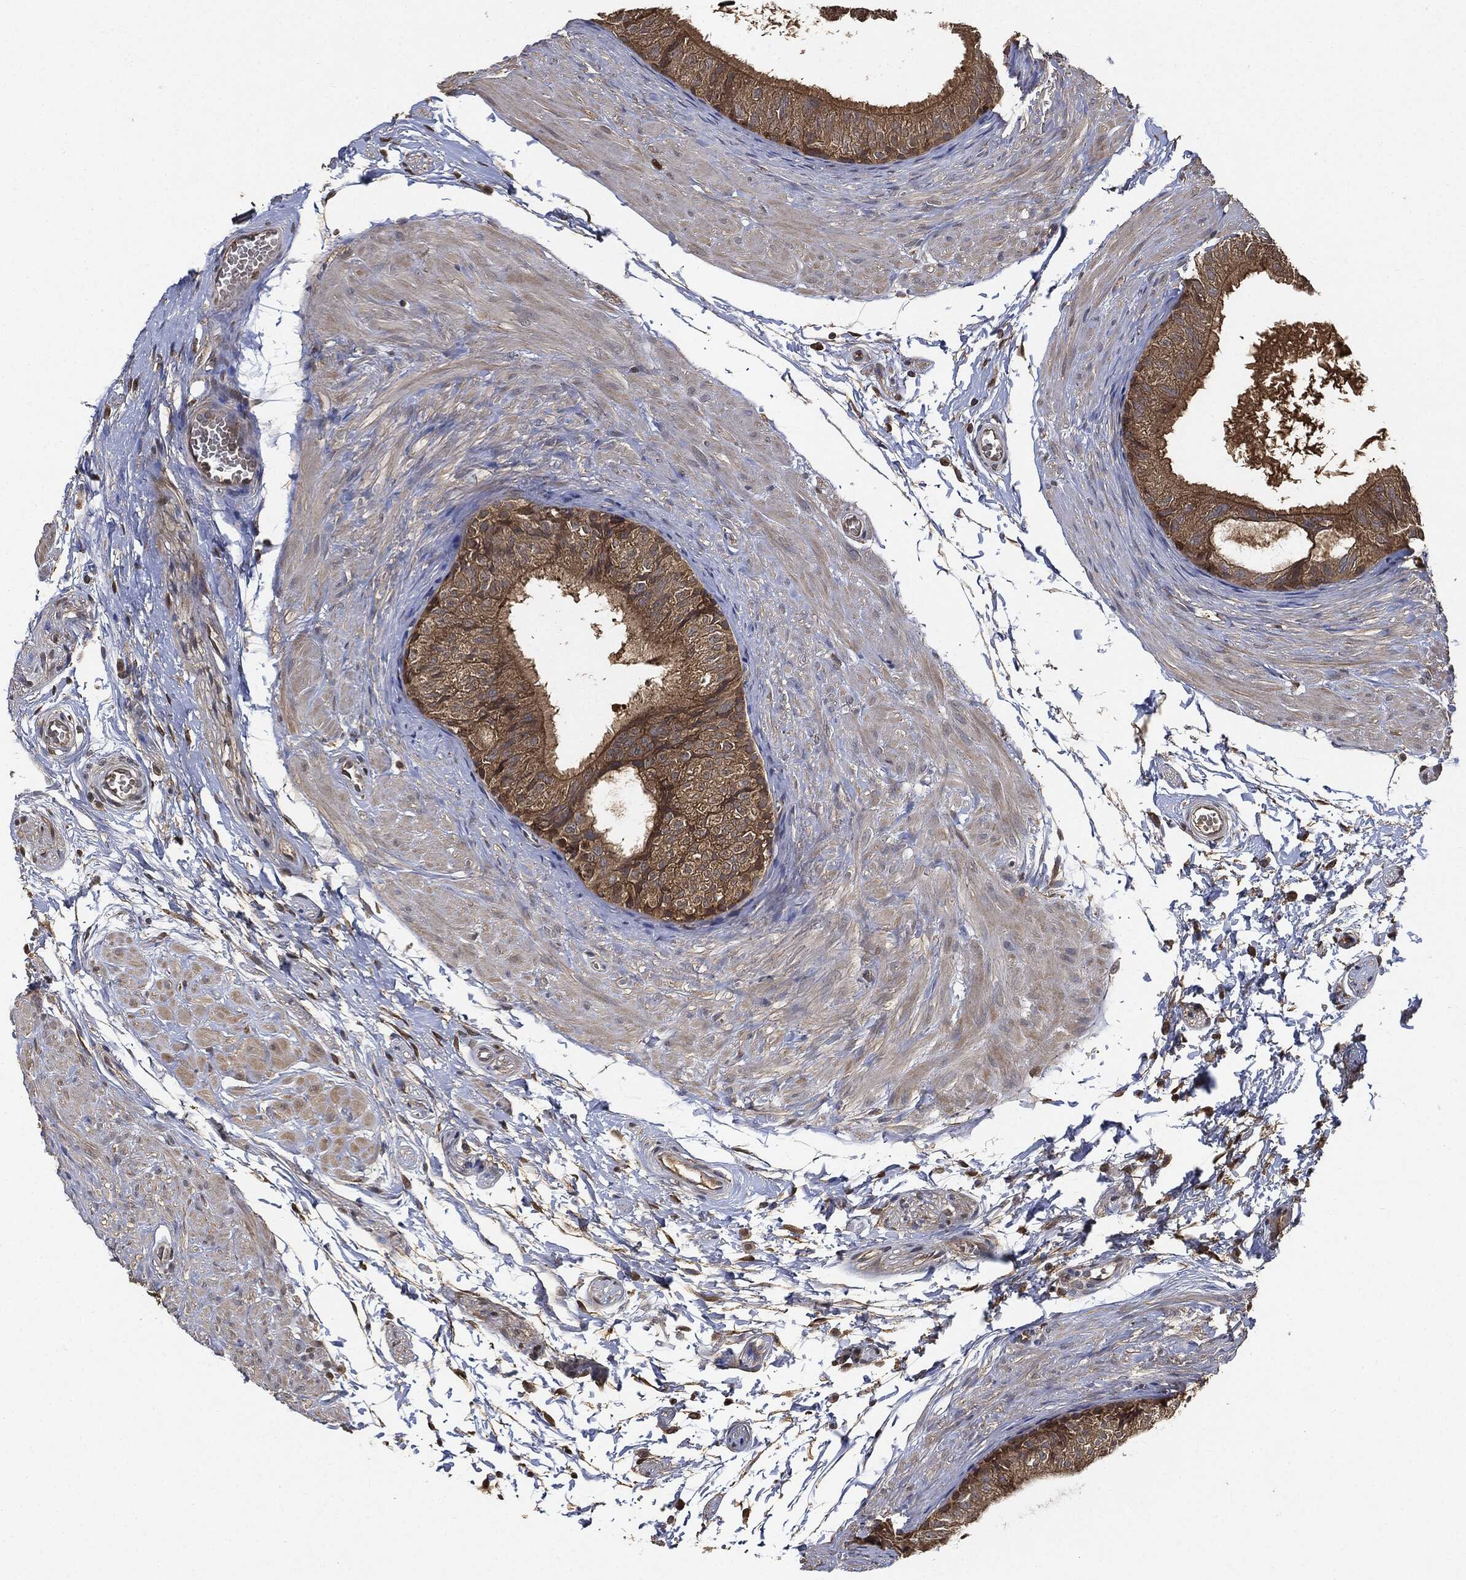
{"staining": {"intensity": "moderate", "quantity": ">75%", "location": "cytoplasmic/membranous"}, "tissue": "epididymis", "cell_type": "Glandular cells", "image_type": "normal", "snomed": [{"axis": "morphology", "description": "Normal tissue, NOS"}, {"axis": "topography", "description": "Epididymis"}], "caption": "Moderate cytoplasmic/membranous protein staining is appreciated in approximately >75% of glandular cells in epididymis. The staining was performed using DAB, with brown indicating positive protein expression. Nuclei are stained blue with hematoxylin.", "gene": "BRAF", "patient": {"sex": "male", "age": 22}}